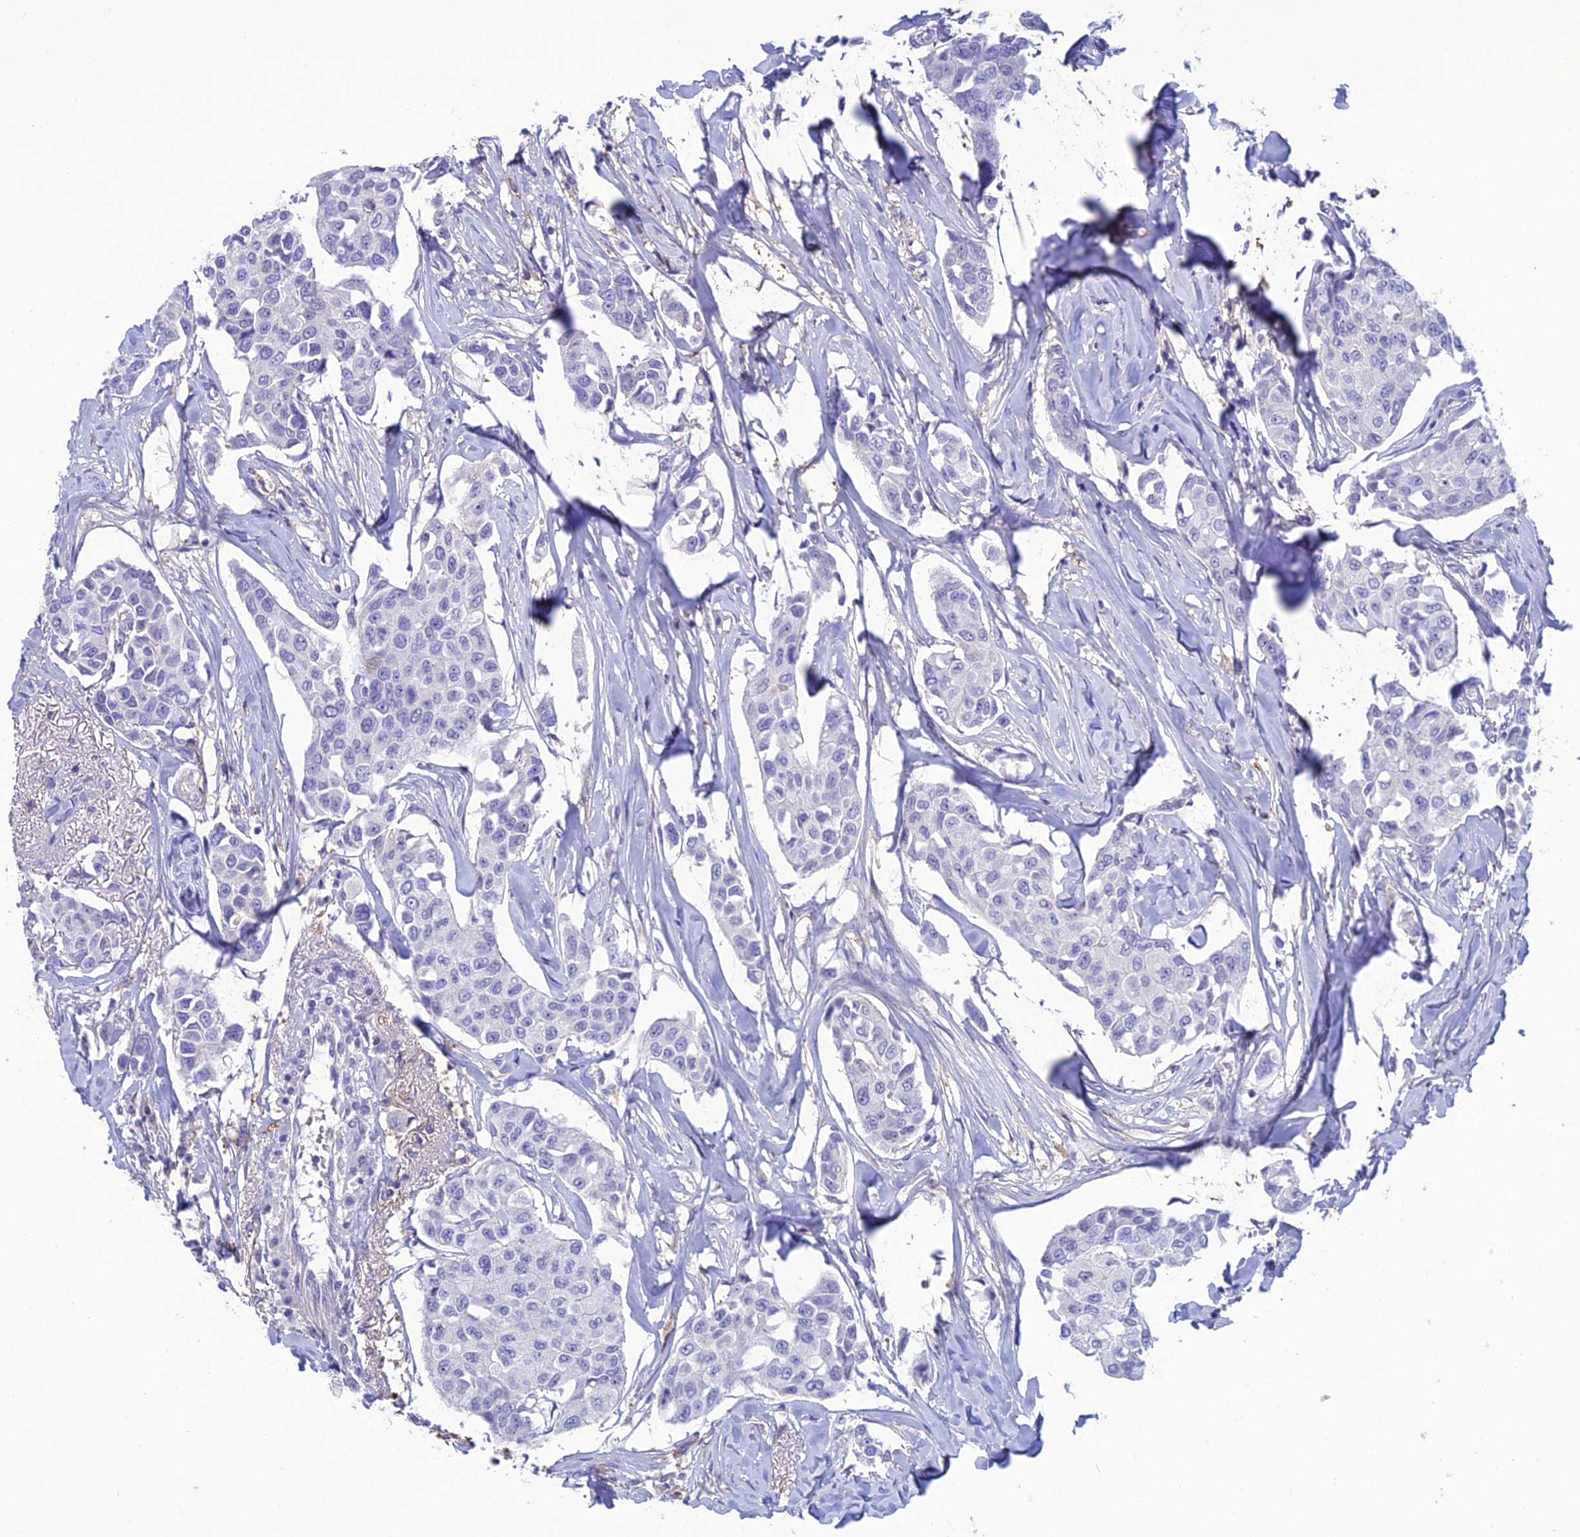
{"staining": {"intensity": "negative", "quantity": "none", "location": "none"}, "tissue": "breast cancer", "cell_type": "Tumor cells", "image_type": "cancer", "snomed": [{"axis": "morphology", "description": "Duct carcinoma"}, {"axis": "topography", "description": "Breast"}], "caption": "This is a histopathology image of immunohistochemistry staining of breast cancer, which shows no expression in tumor cells.", "gene": "CRB2", "patient": {"sex": "female", "age": 80}}